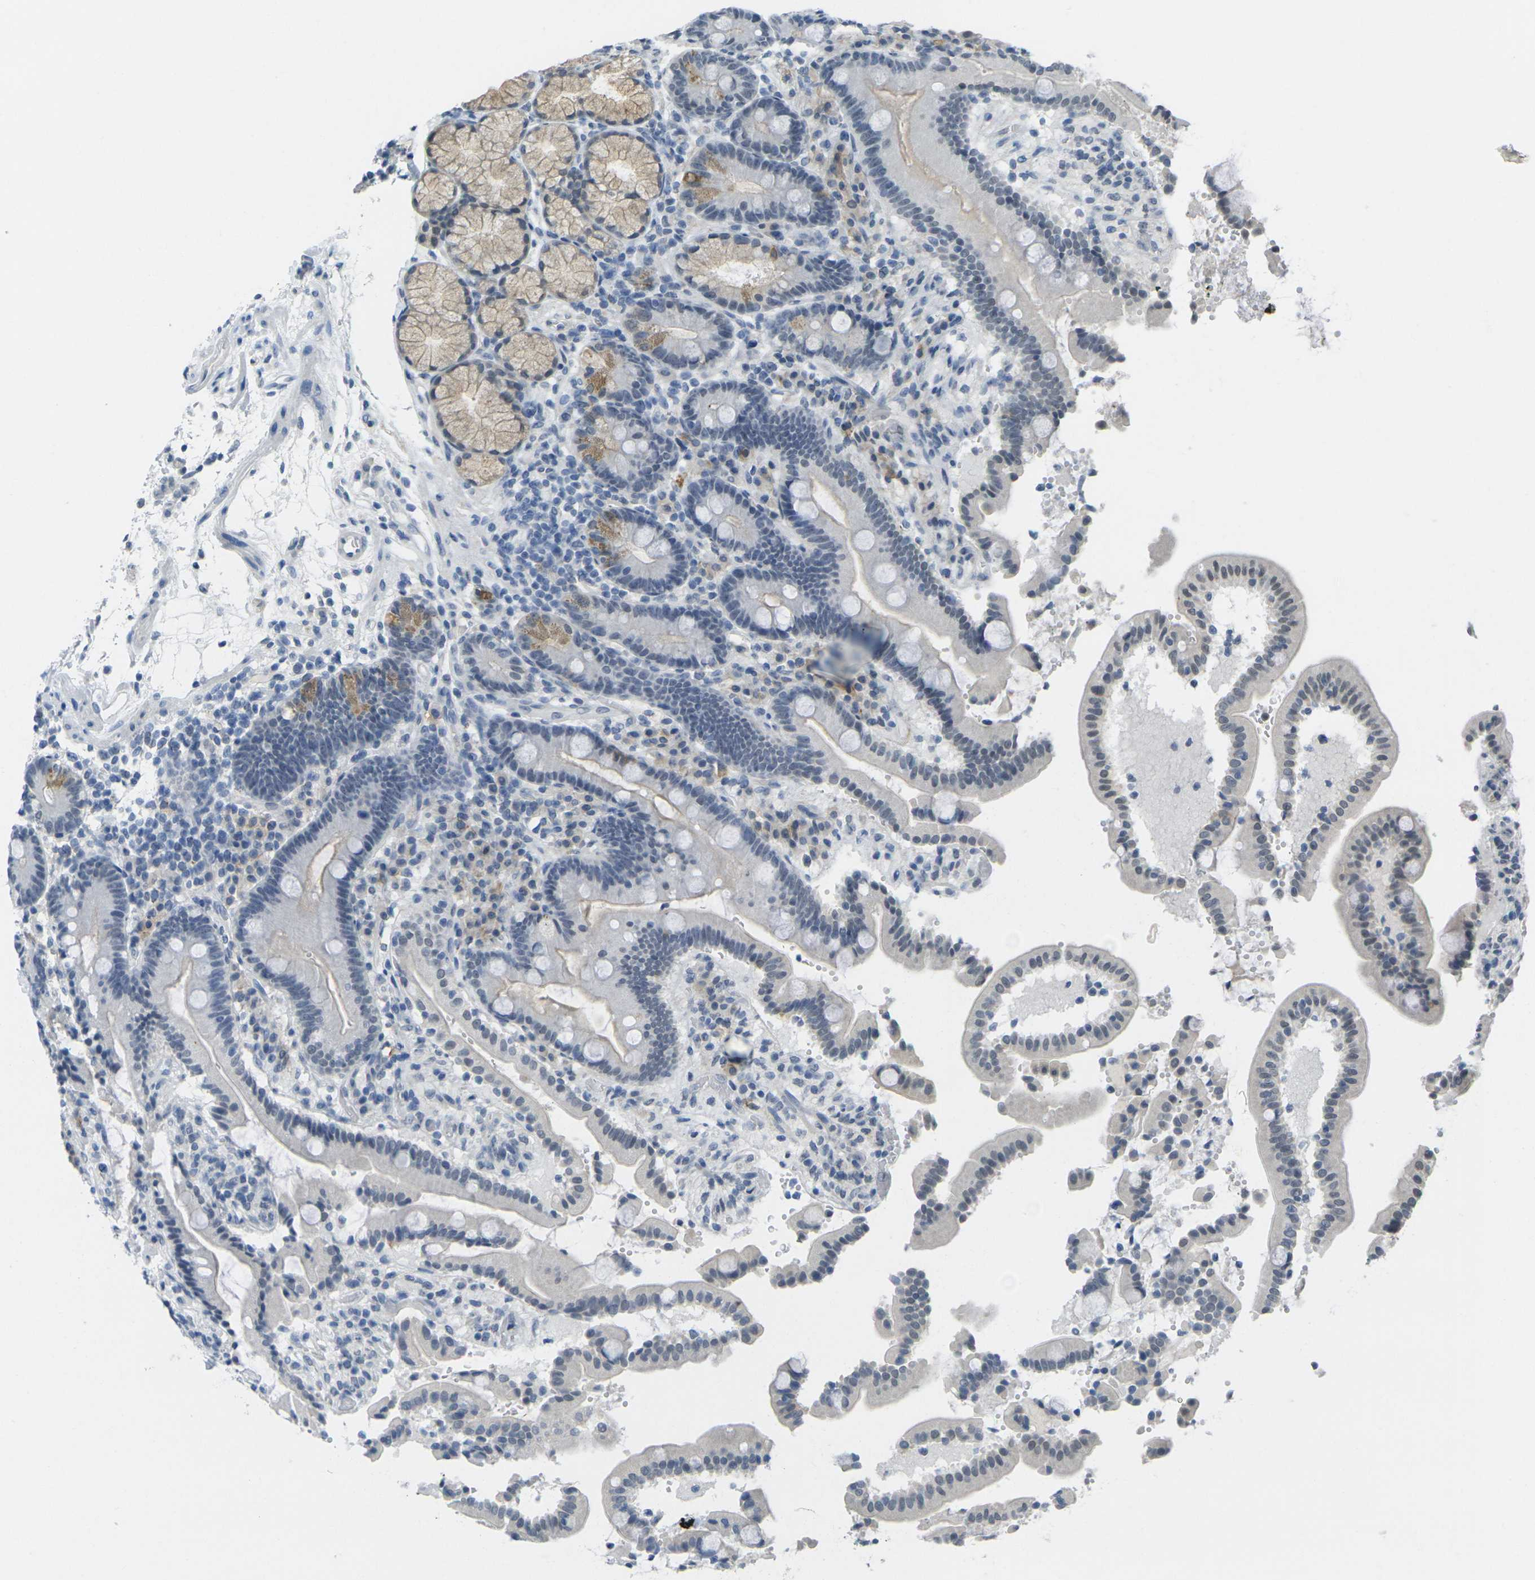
{"staining": {"intensity": "moderate", "quantity": "<25%", "location": "cytoplasmic/membranous"}, "tissue": "duodenum", "cell_type": "Glandular cells", "image_type": "normal", "snomed": [{"axis": "morphology", "description": "Normal tissue, NOS"}, {"axis": "topography", "description": "Small intestine, NOS"}], "caption": "Protein staining exhibits moderate cytoplasmic/membranous expression in about <25% of glandular cells in normal duodenum.", "gene": "SPTBN2", "patient": {"sex": "female", "age": 71}}